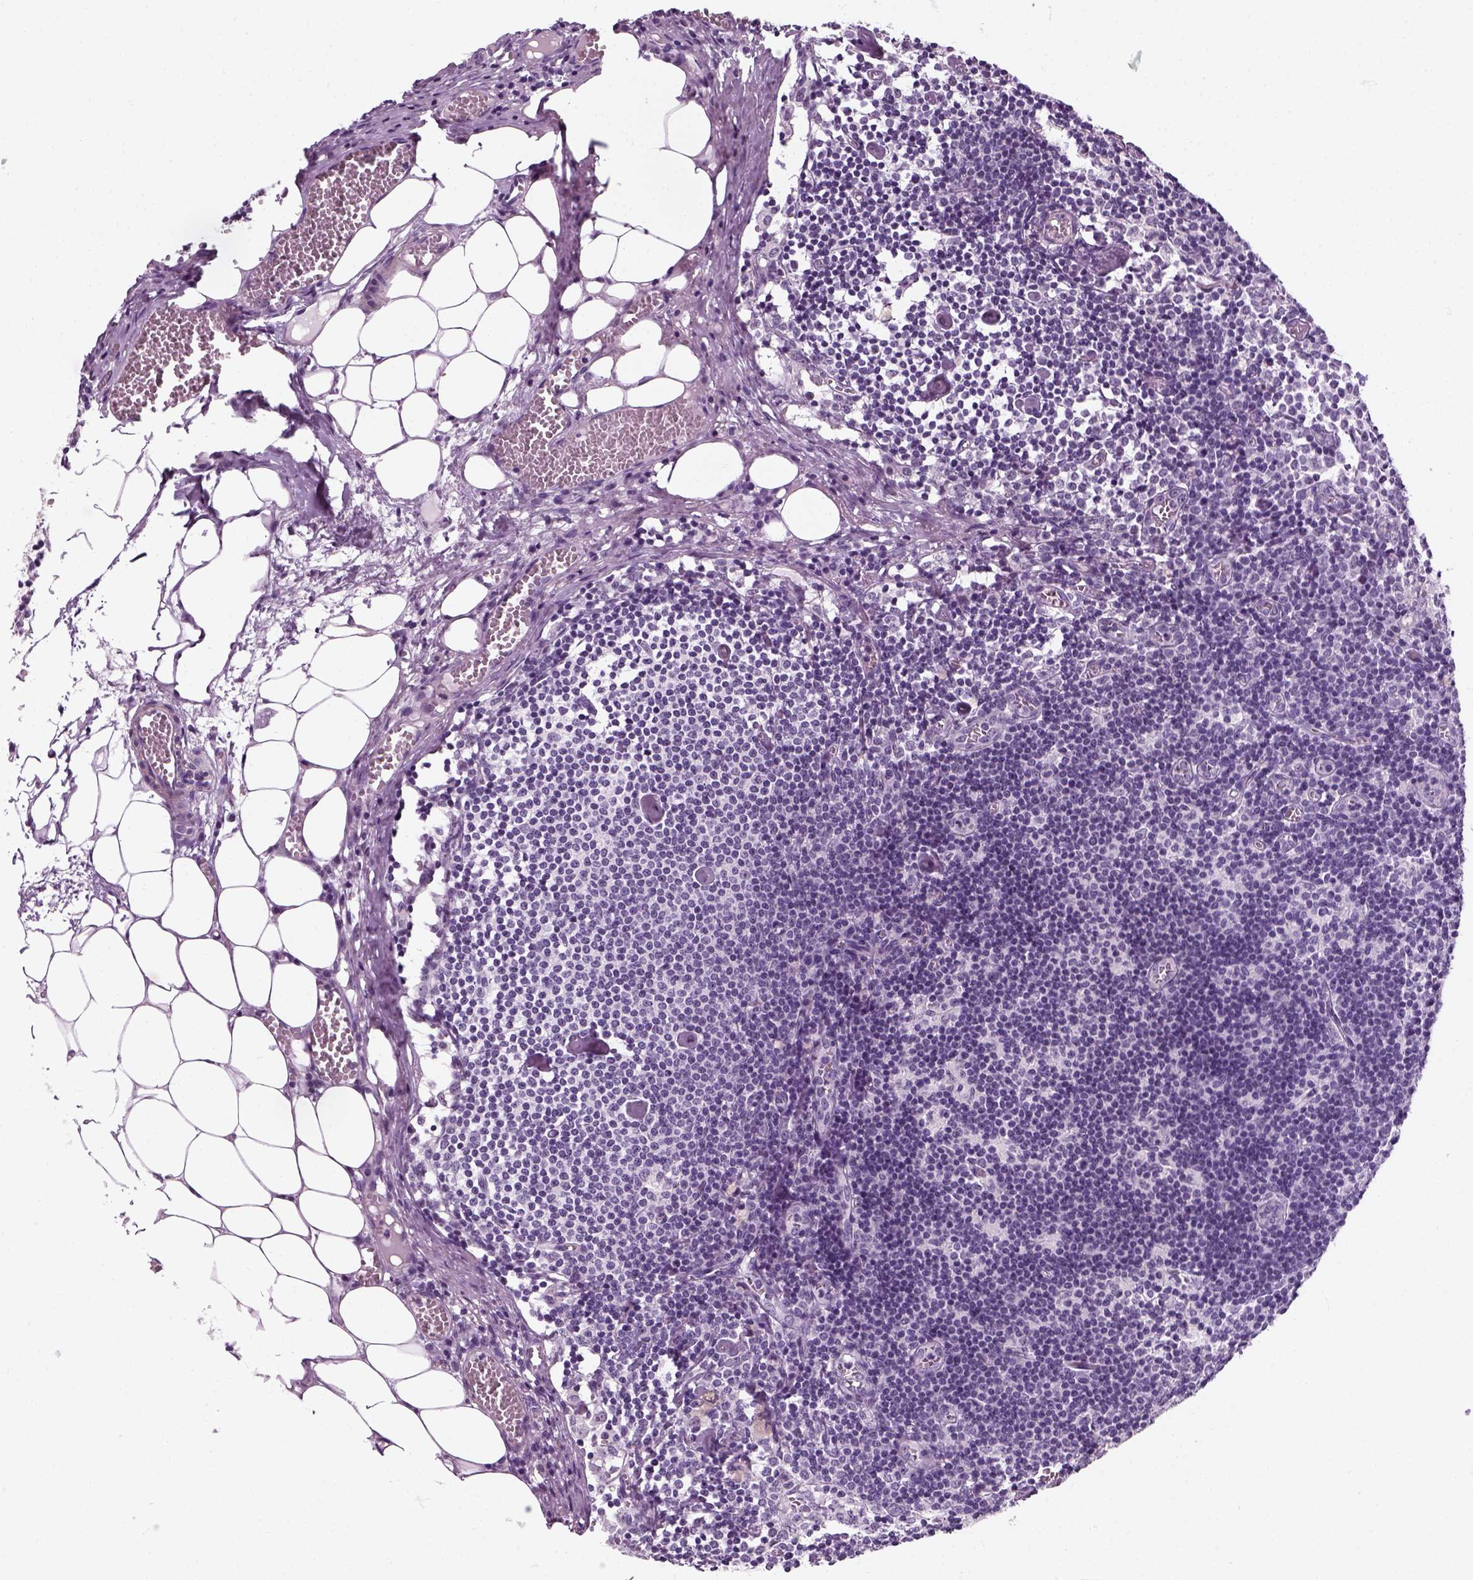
{"staining": {"intensity": "negative", "quantity": "none", "location": "none"}, "tissue": "lymph node", "cell_type": "Germinal center cells", "image_type": "normal", "snomed": [{"axis": "morphology", "description": "Normal tissue, NOS"}, {"axis": "topography", "description": "Lymph node"}], "caption": "Germinal center cells are negative for protein expression in benign human lymph node. The staining was performed using DAB to visualize the protein expression in brown, while the nuclei were stained in blue with hematoxylin (Magnification: 20x).", "gene": "ZNF865", "patient": {"sex": "female", "age": 52}}